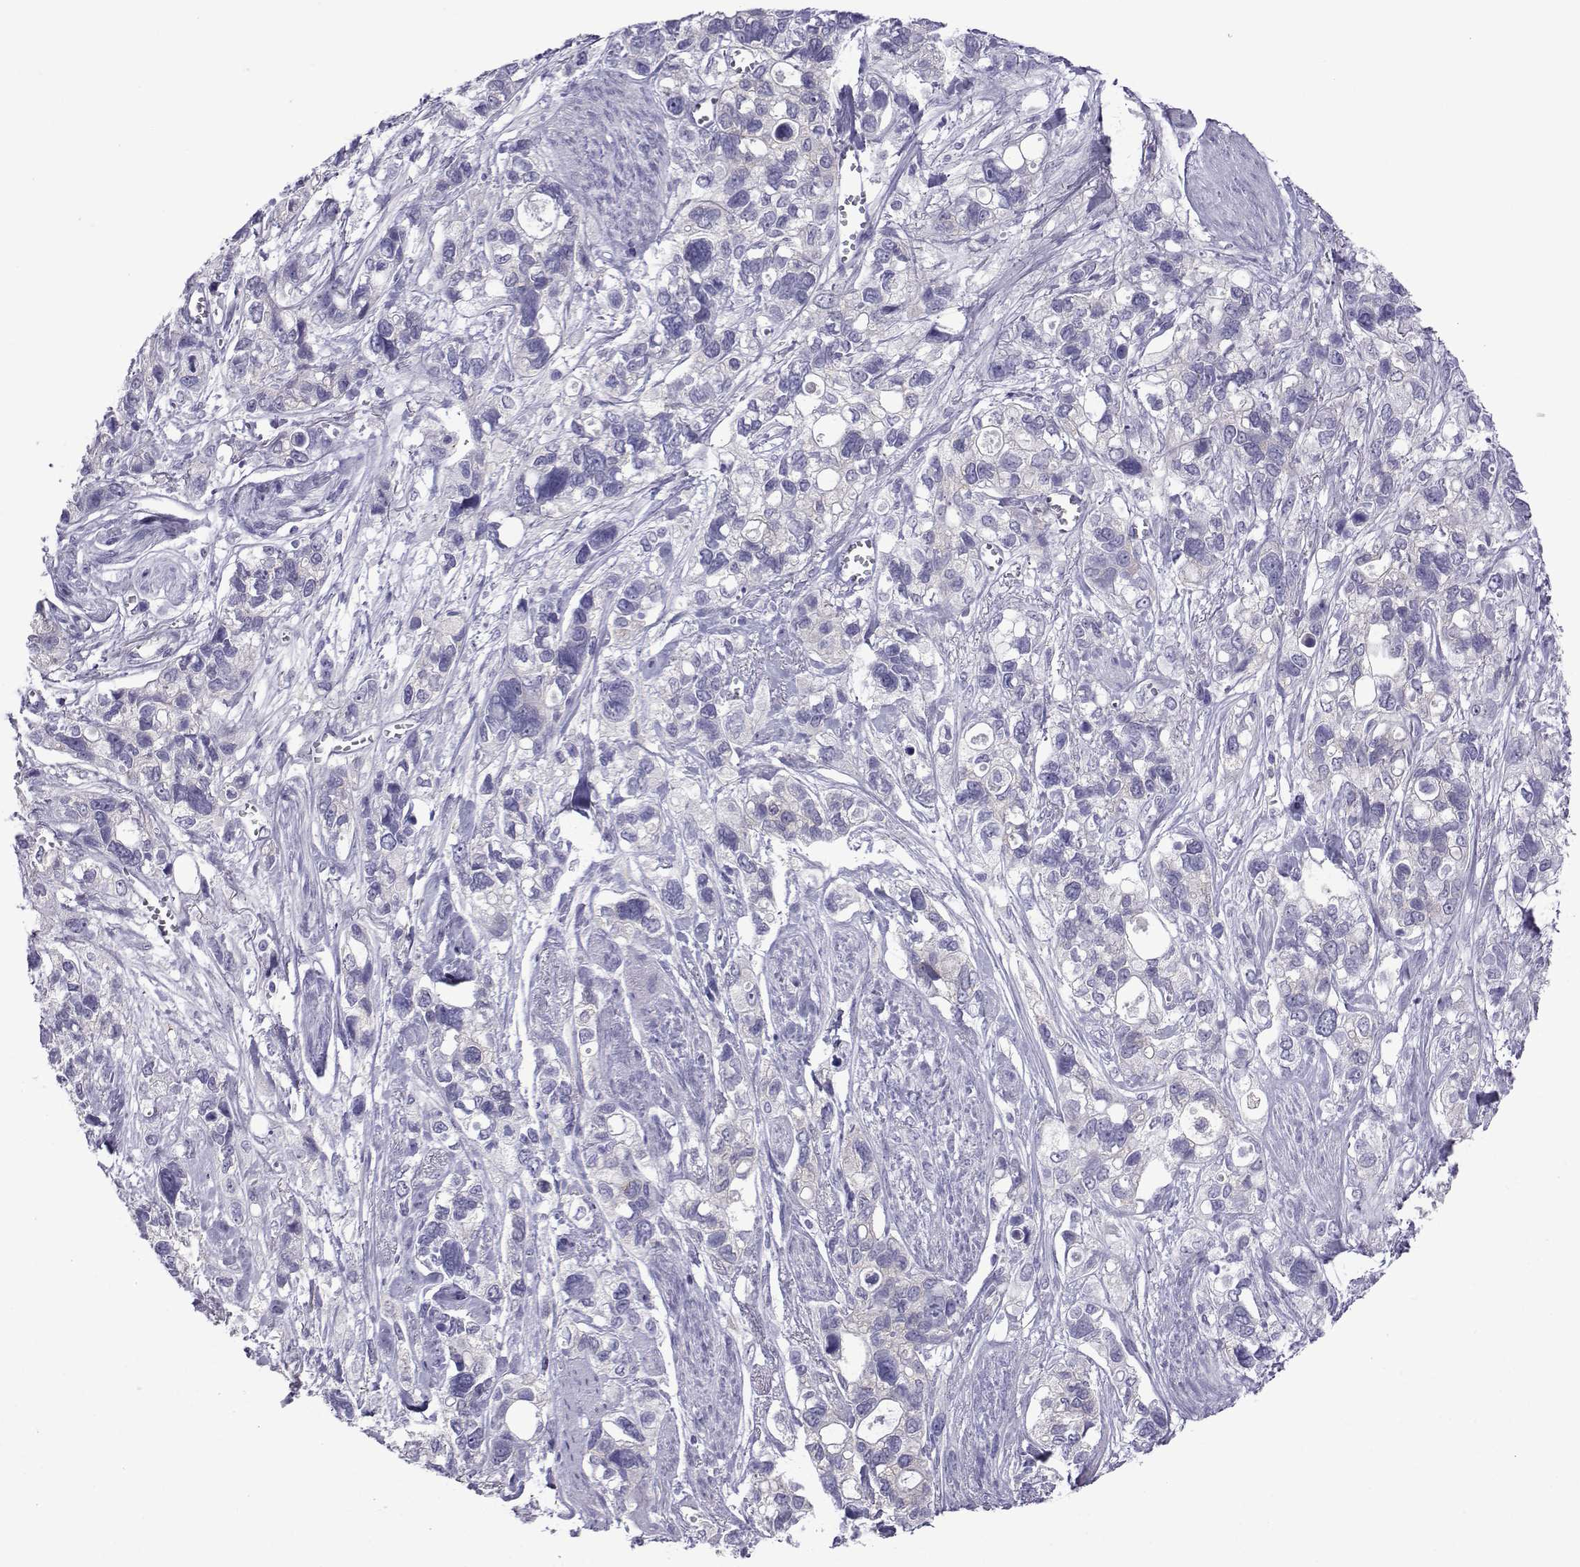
{"staining": {"intensity": "negative", "quantity": "none", "location": "none"}, "tissue": "stomach cancer", "cell_type": "Tumor cells", "image_type": "cancer", "snomed": [{"axis": "morphology", "description": "Adenocarcinoma, NOS"}, {"axis": "topography", "description": "Stomach, upper"}], "caption": "Immunohistochemistry (IHC) of human stomach cancer reveals no expression in tumor cells.", "gene": "COL22A1", "patient": {"sex": "female", "age": 81}}